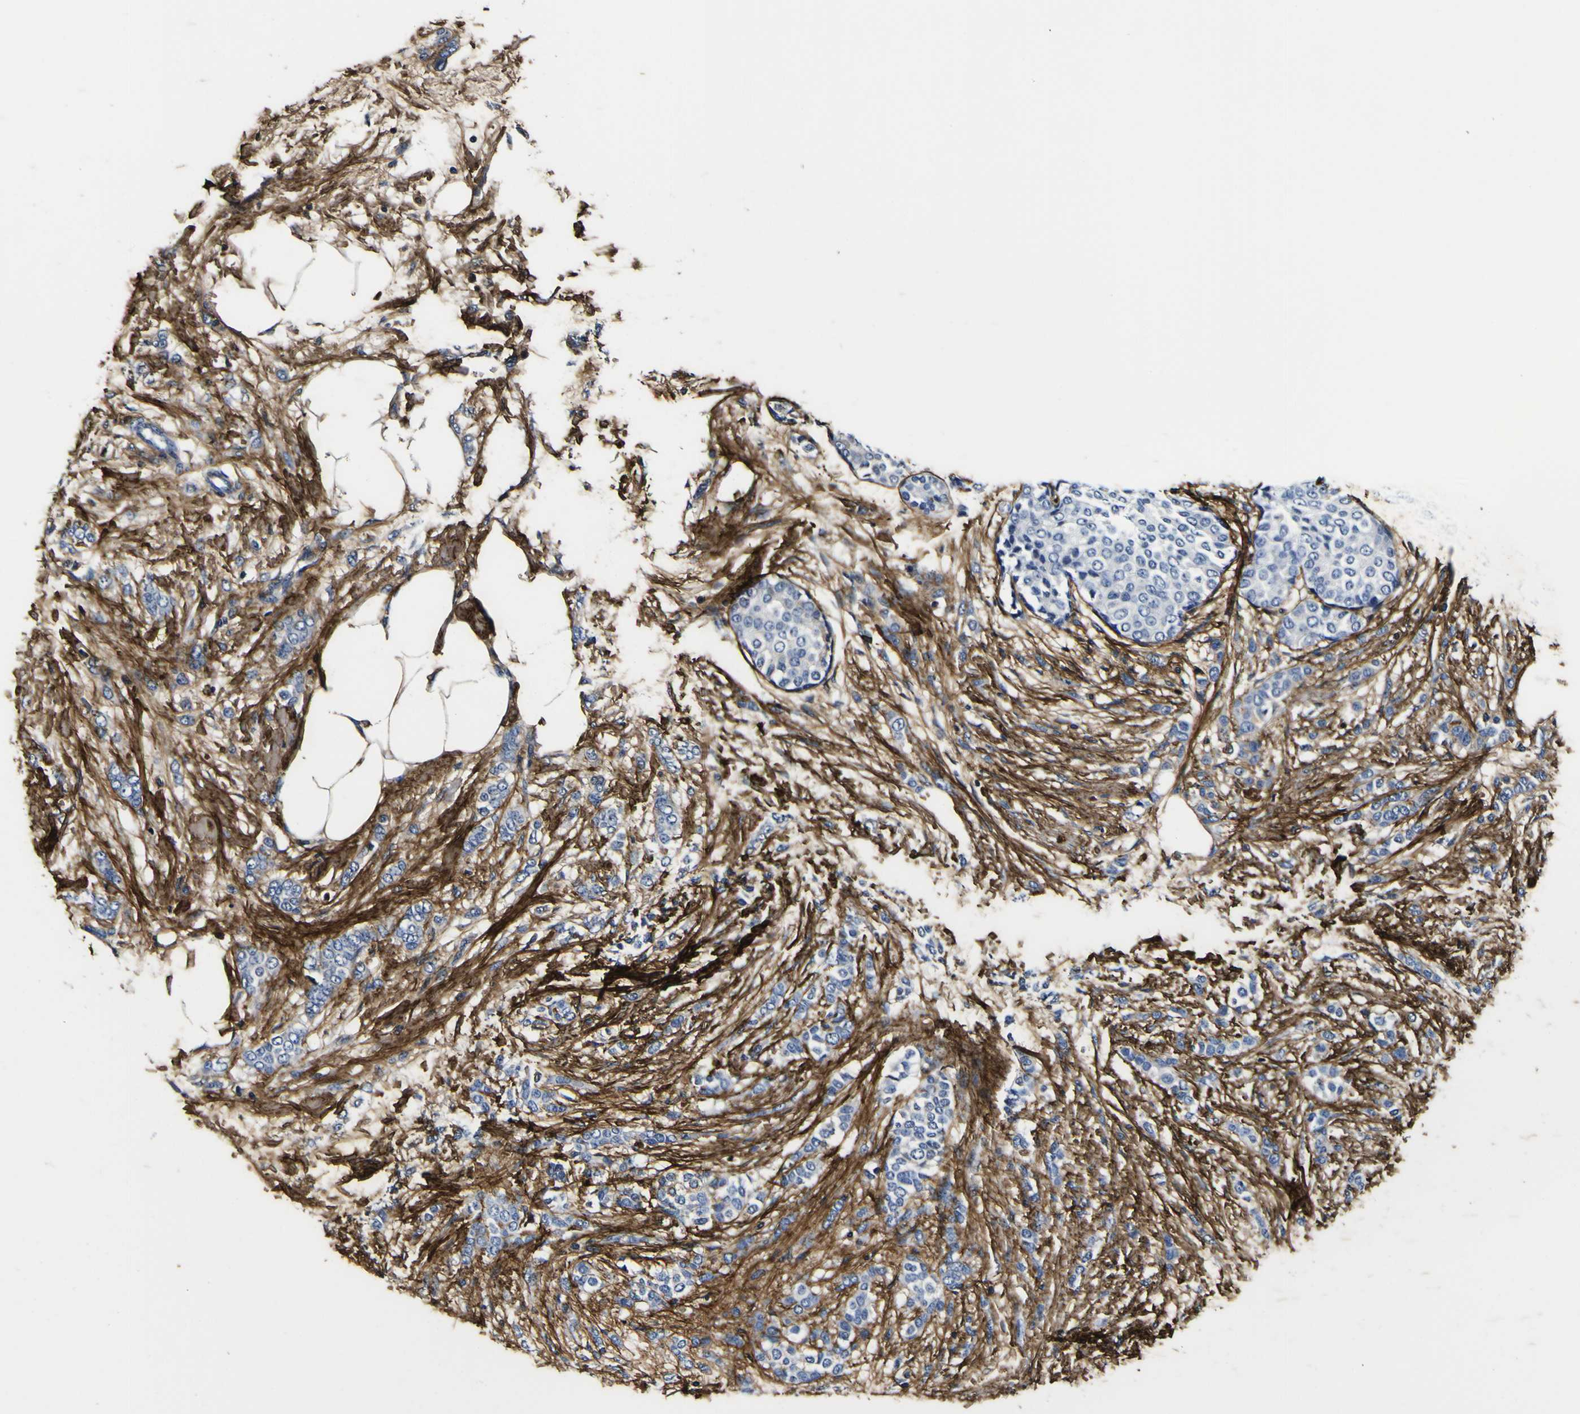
{"staining": {"intensity": "negative", "quantity": "none", "location": "none"}, "tissue": "breast cancer", "cell_type": "Tumor cells", "image_type": "cancer", "snomed": [{"axis": "morphology", "description": "Lobular carcinoma, in situ"}, {"axis": "morphology", "description": "Lobular carcinoma"}, {"axis": "topography", "description": "Breast"}], "caption": "This is a micrograph of immunohistochemistry staining of breast cancer (lobular carcinoma), which shows no expression in tumor cells.", "gene": "POSTN", "patient": {"sex": "female", "age": 41}}